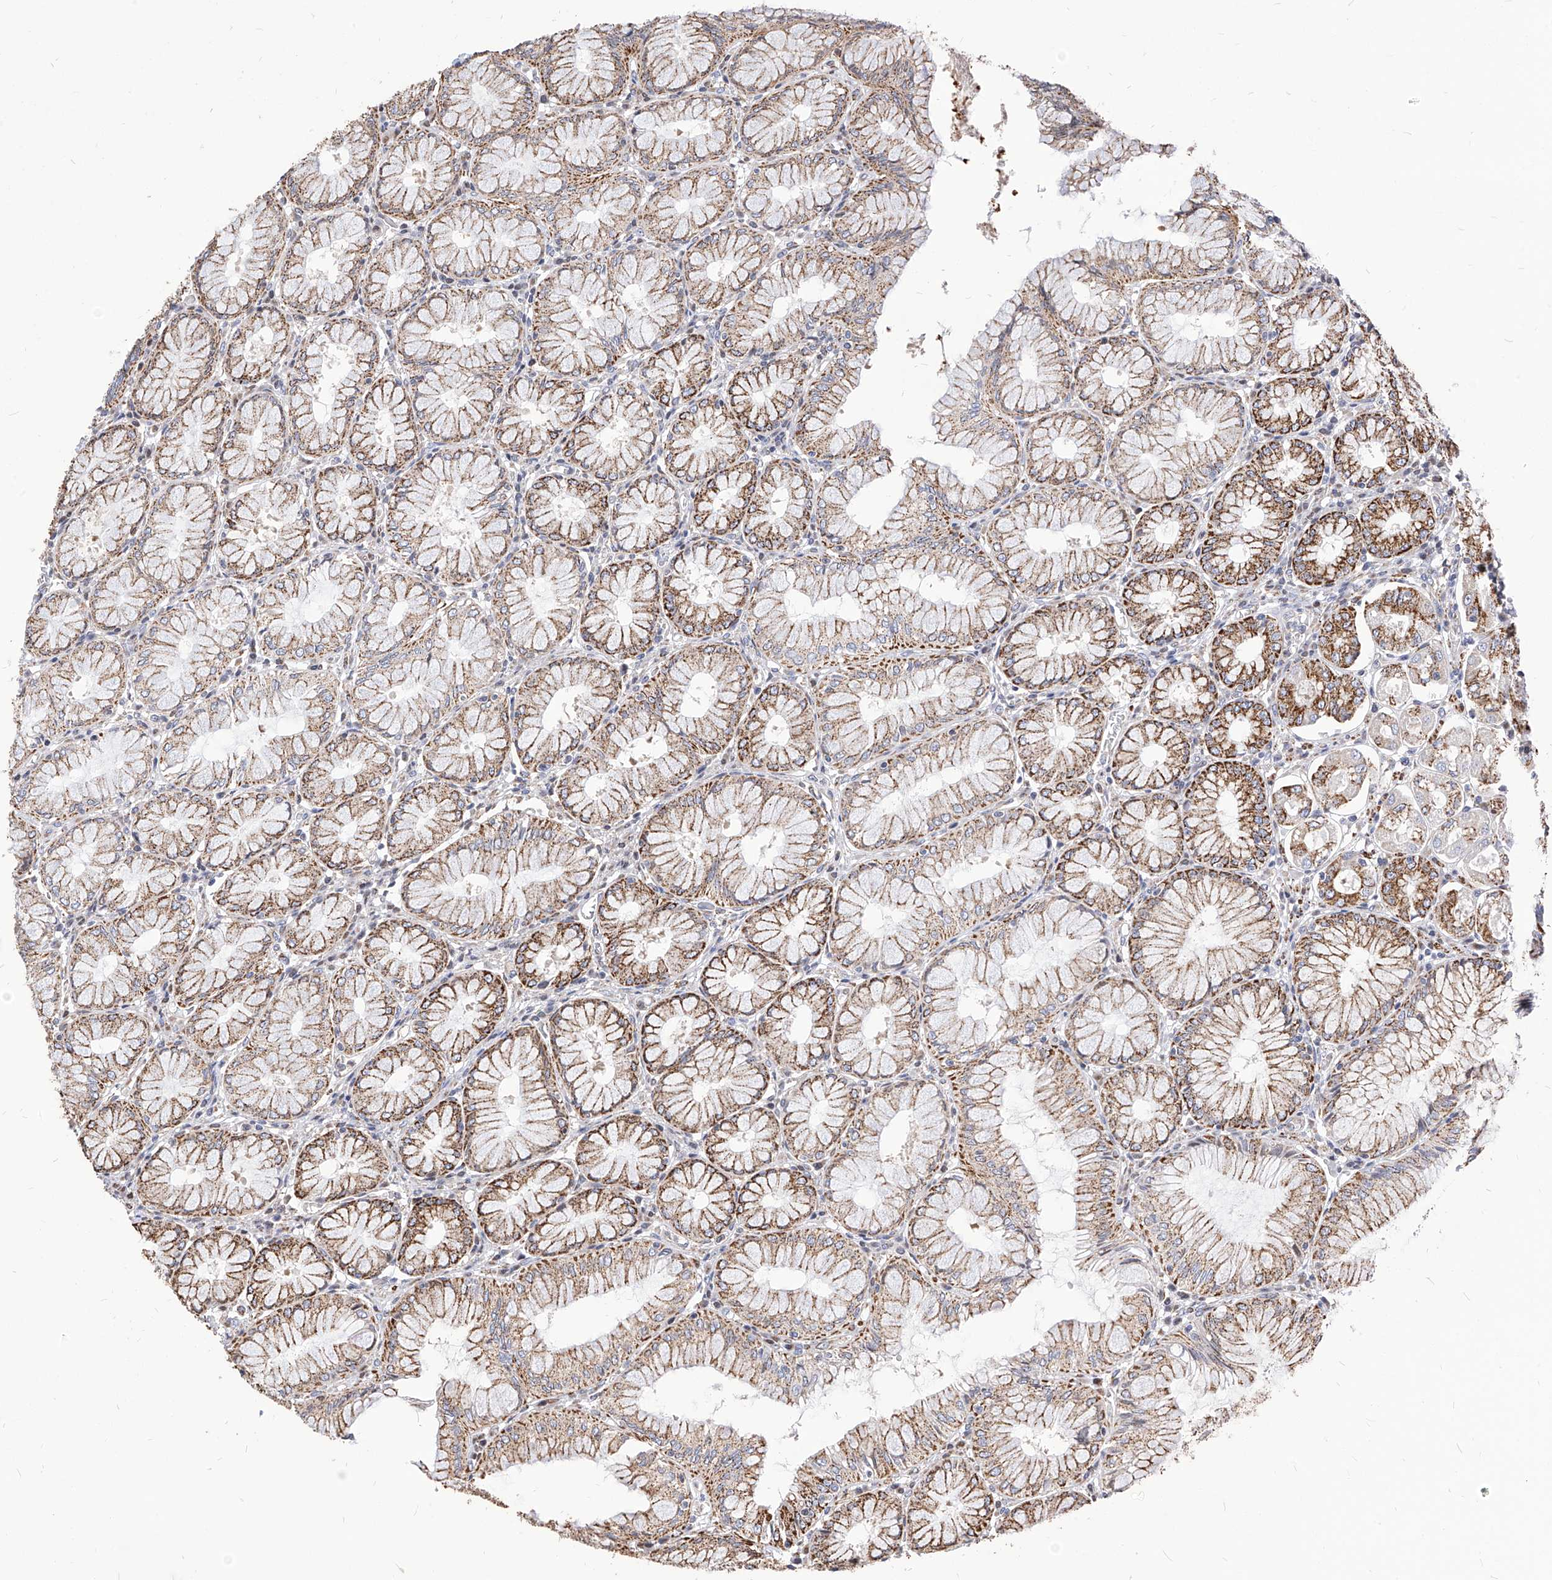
{"staining": {"intensity": "moderate", "quantity": ">75%", "location": "cytoplasmic/membranous"}, "tissue": "stomach", "cell_type": "Glandular cells", "image_type": "normal", "snomed": [{"axis": "morphology", "description": "Normal tissue, NOS"}, {"axis": "topography", "description": "Stomach, lower"}], "caption": "Stomach stained with DAB (3,3'-diaminobenzidine) immunohistochemistry displays medium levels of moderate cytoplasmic/membranous positivity in about >75% of glandular cells. The protein of interest is shown in brown color, while the nuclei are stained blue.", "gene": "TTLL8", "patient": {"sex": "female", "age": 56}}